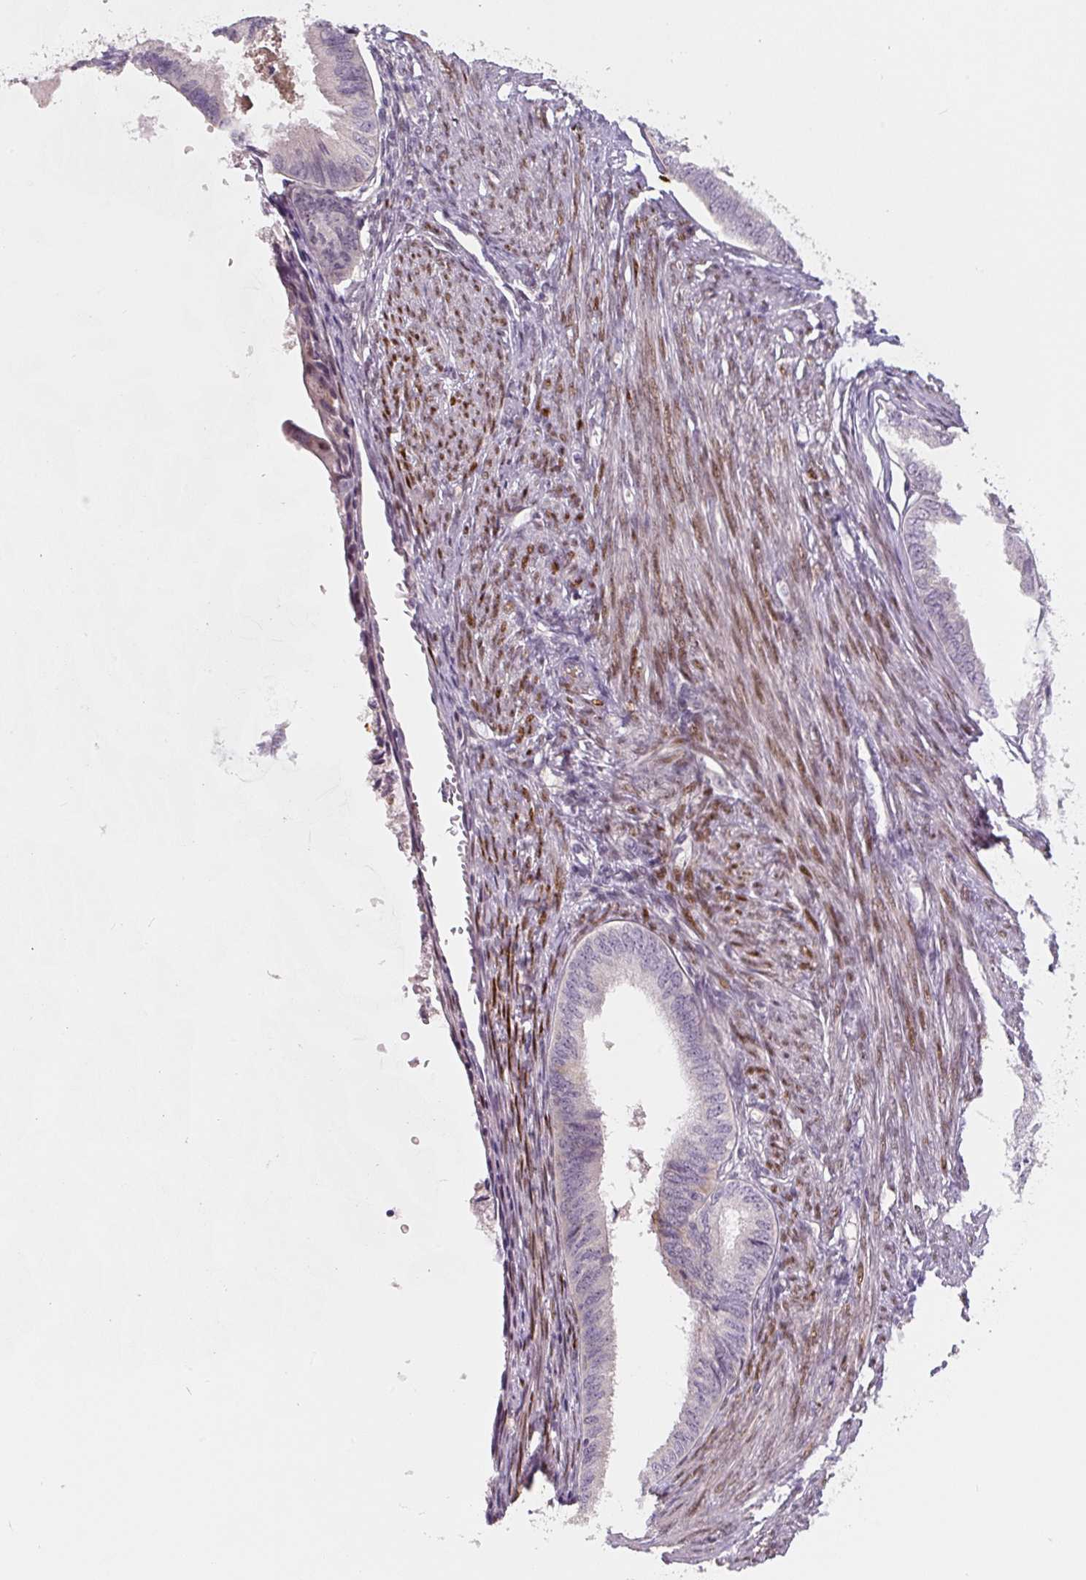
{"staining": {"intensity": "negative", "quantity": "none", "location": "none"}, "tissue": "endometrial cancer", "cell_type": "Tumor cells", "image_type": "cancer", "snomed": [{"axis": "morphology", "description": "Adenocarcinoma, NOS"}, {"axis": "topography", "description": "Endometrium"}], "caption": "Protein analysis of endometrial cancer displays no significant staining in tumor cells.", "gene": "PWWP3B", "patient": {"sex": "female", "age": 86}}